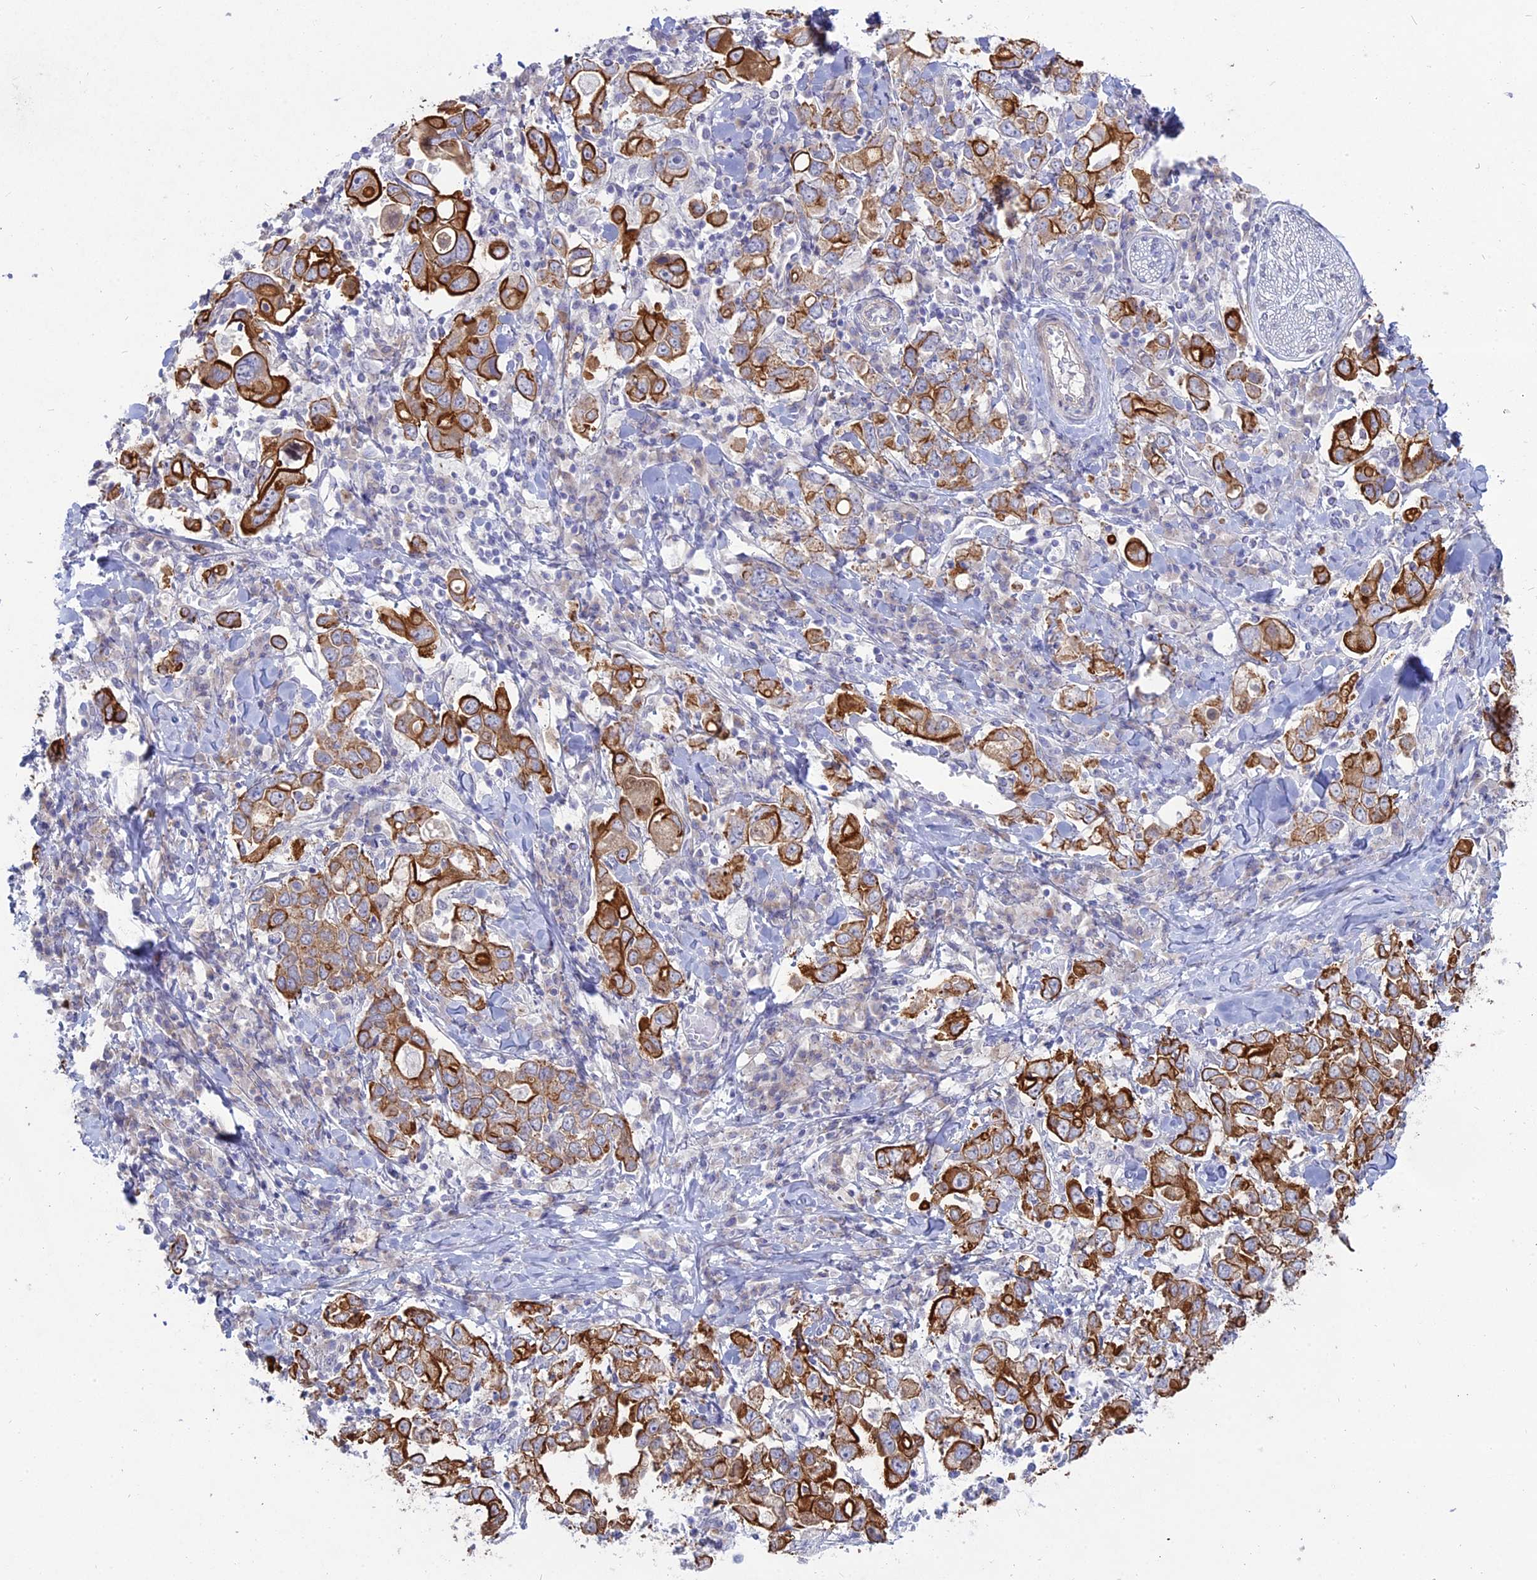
{"staining": {"intensity": "strong", "quantity": ">75%", "location": "cytoplasmic/membranous"}, "tissue": "stomach cancer", "cell_type": "Tumor cells", "image_type": "cancer", "snomed": [{"axis": "morphology", "description": "Adenocarcinoma, NOS"}, {"axis": "topography", "description": "Stomach, upper"}], "caption": "Tumor cells exhibit high levels of strong cytoplasmic/membranous staining in about >75% of cells in stomach adenocarcinoma. Nuclei are stained in blue.", "gene": "MYO5B", "patient": {"sex": "male", "age": 62}}